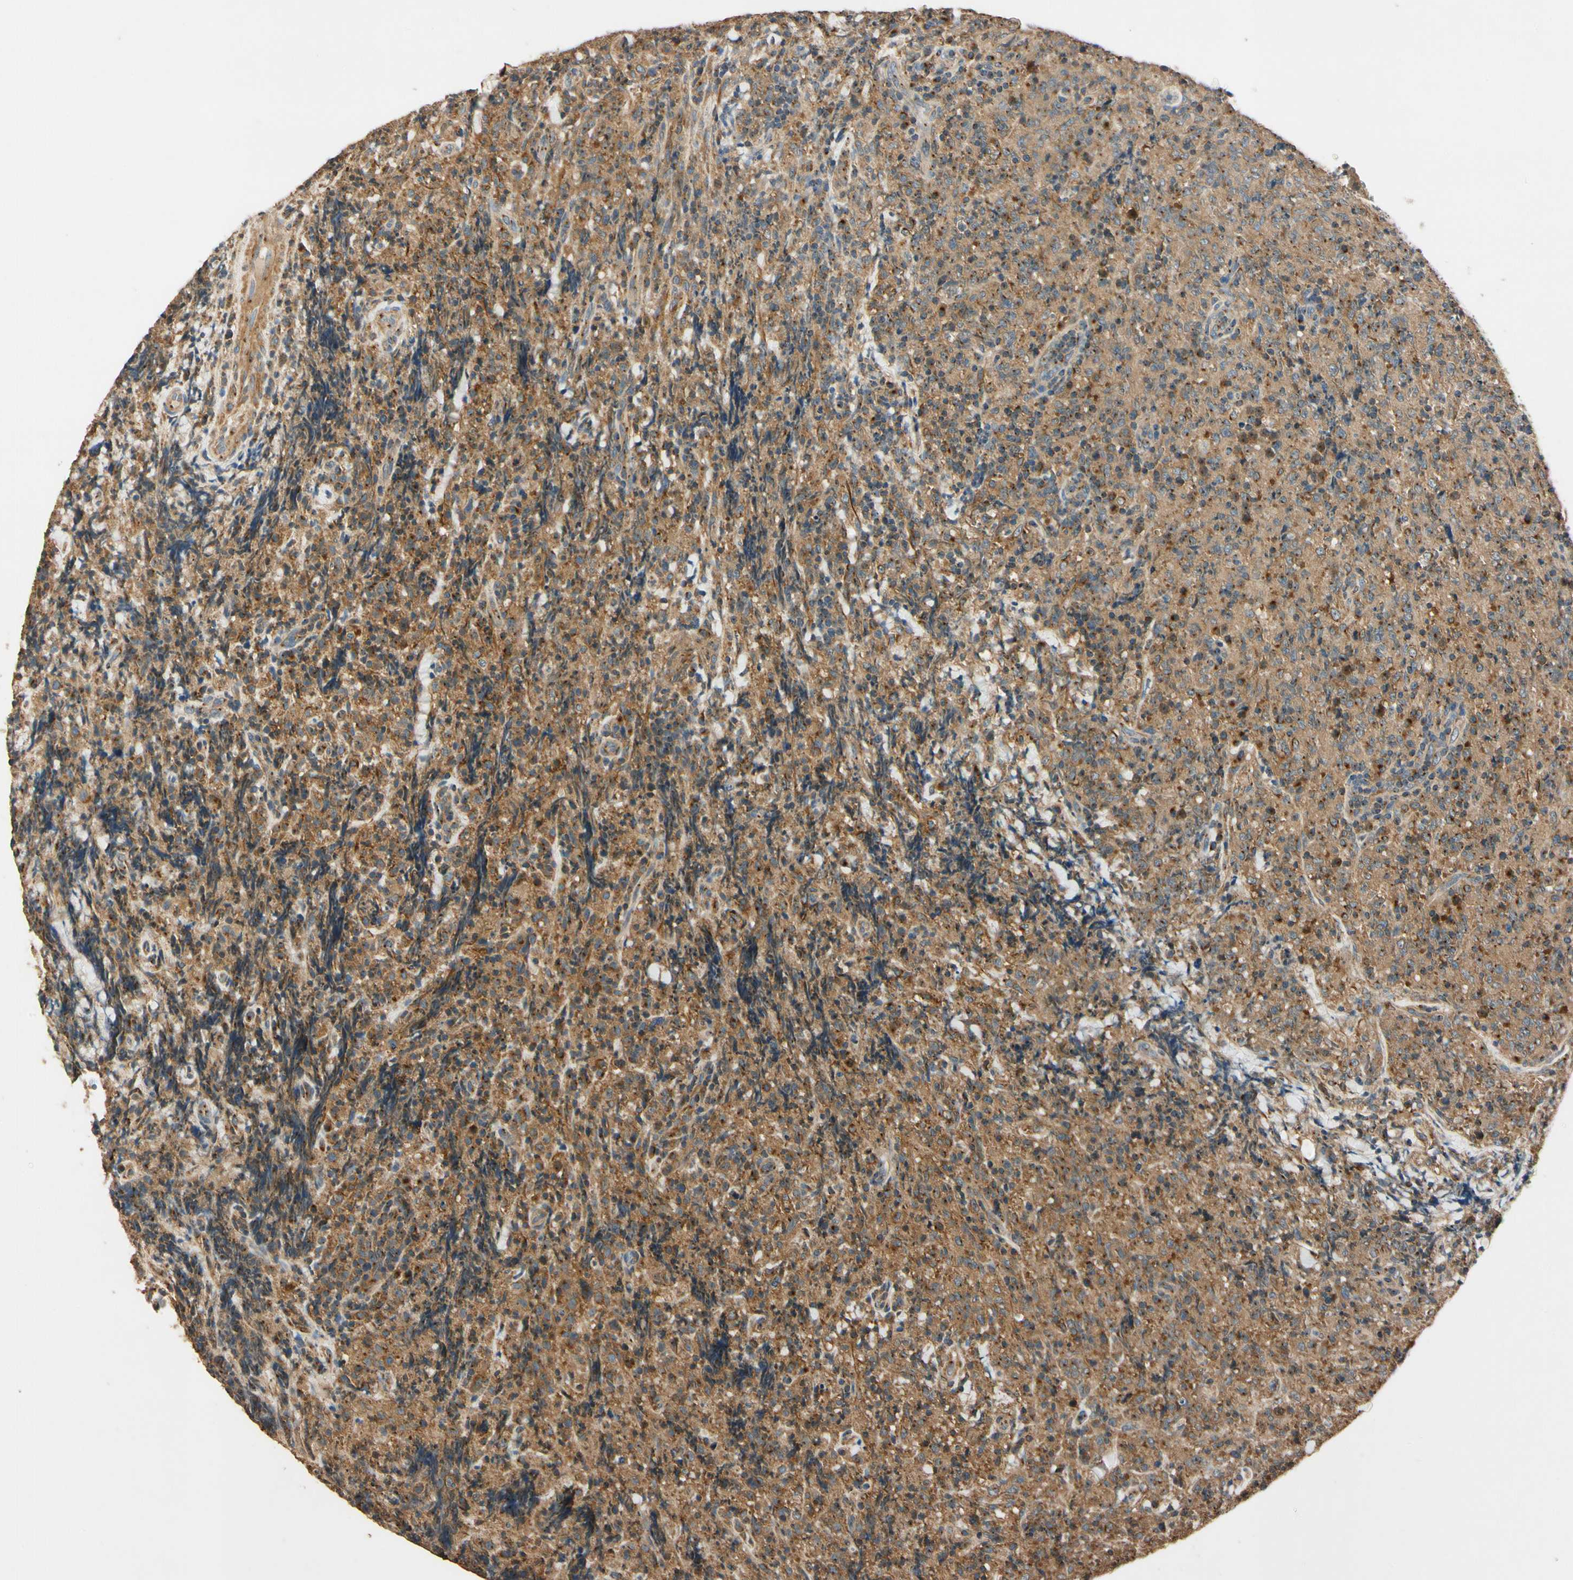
{"staining": {"intensity": "moderate", "quantity": ">75%", "location": "cytoplasmic/membranous"}, "tissue": "lymphoma", "cell_type": "Tumor cells", "image_type": "cancer", "snomed": [{"axis": "morphology", "description": "Malignant lymphoma, non-Hodgkin's type, High grade"}, {"axis": "topography", "description": "Tonsil"}], "caption": "A histopathology image of human lymphoma stained for a protein displays moderate cytoplasmic/membranous brown staining in tumor cells.", "gene": "AKAP9", "patient": {"sex": "female", "age": 36}}